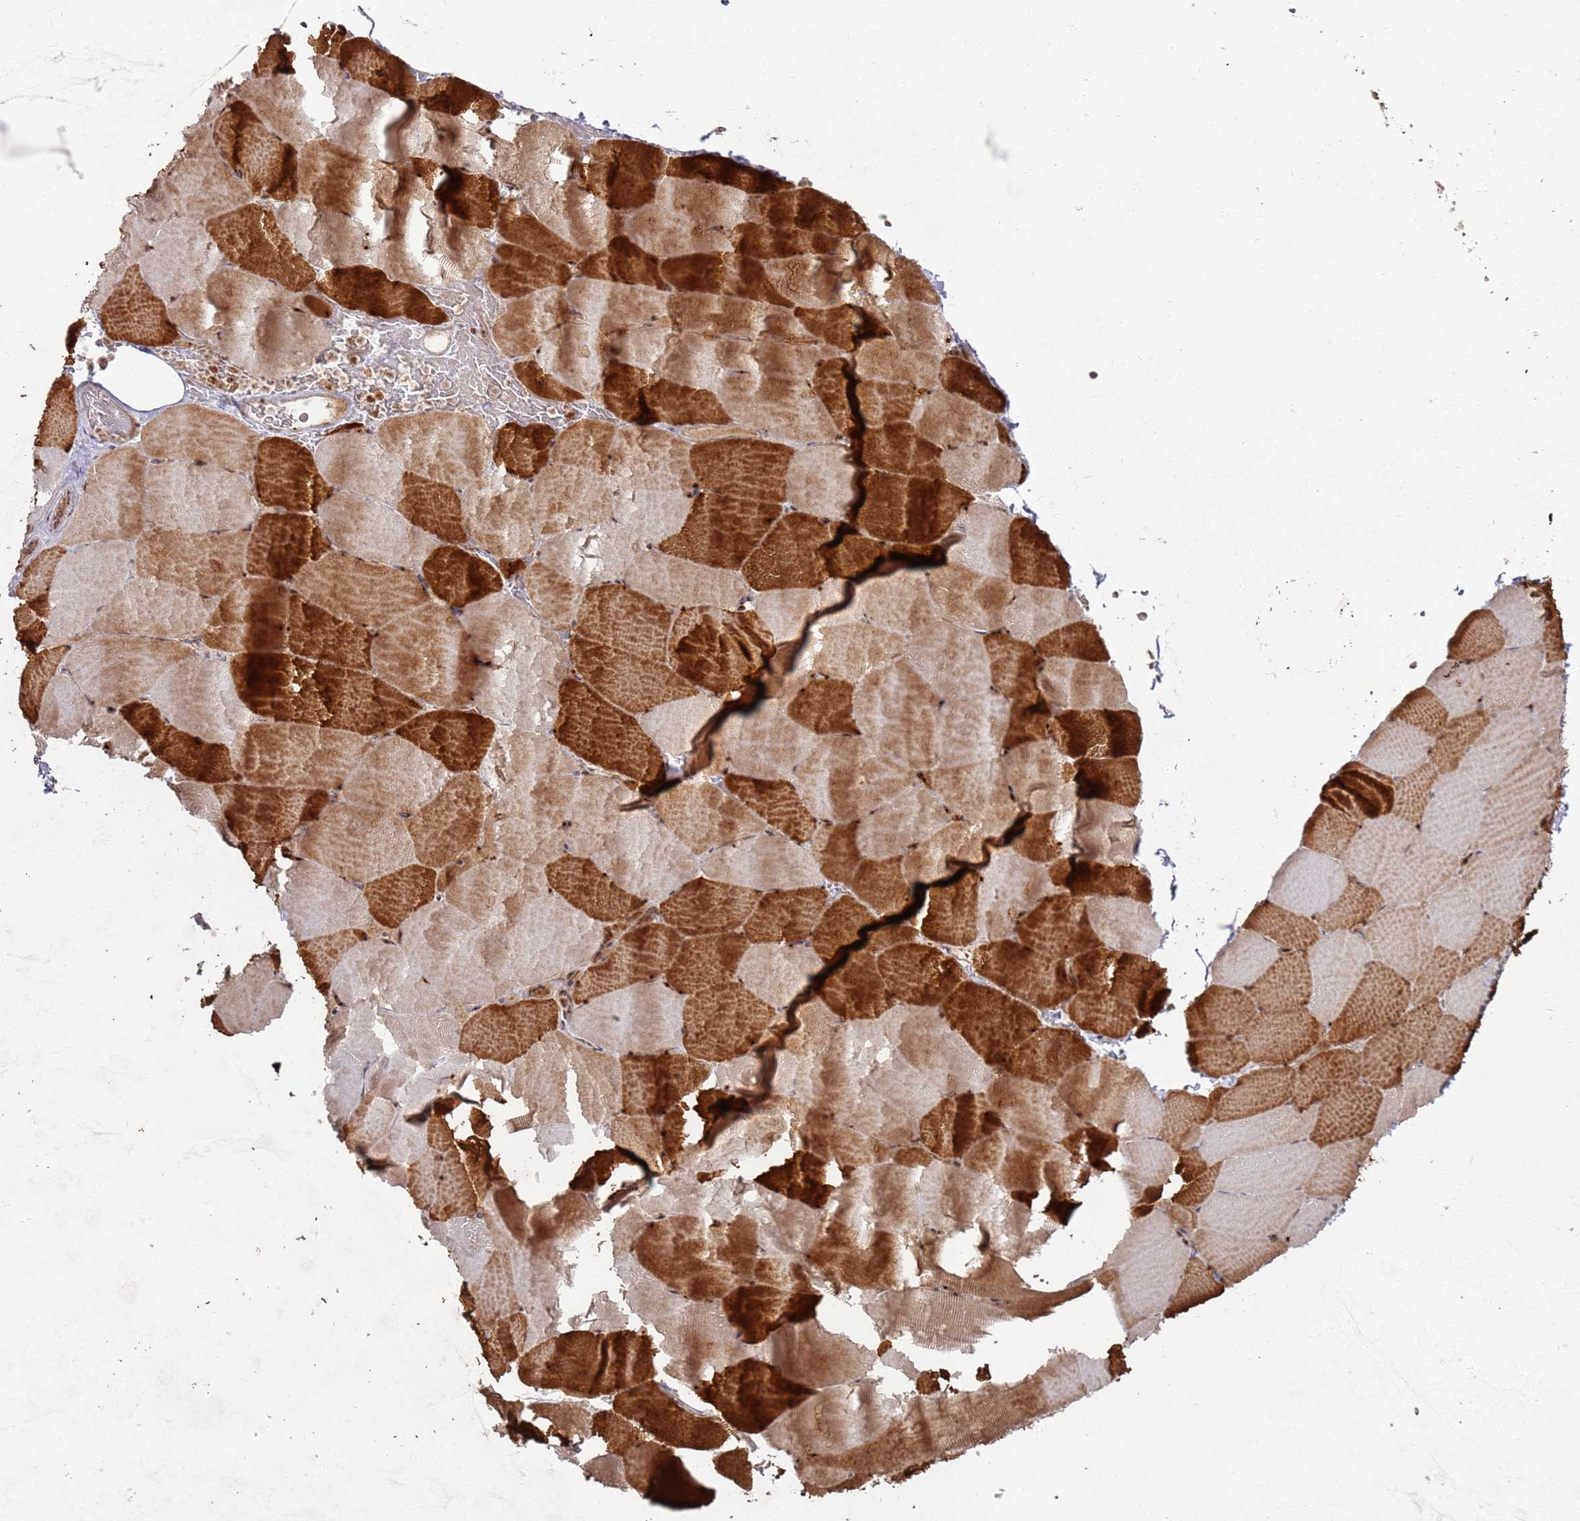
{"staining": {"intensity": "strong", "quantity": "25%-75%", "location": "cytoplasmic/membranous,nuclear"}, "tissue": "skeletal muscle", "cell_type": "Myocytes", "image_type": "normal", "snomed": [{"axis": "morphology", "description": "Normal tissue, NOS"}, {"axis": "topography", "description": "Skeletal muscle"}, {"axis": "topography", "description": "Parathyroid gland"}], "caption": "DAB (3,3'-diaminobenzidine) immunohistochemical staining of normal human skeletal muscle displays strong cytoplasmic/membranous,nuclear protein positivity in approximately 25%-75% of myocytes.", "gene": "UTP11", "patient": {"sex": "female", "age": 37}}